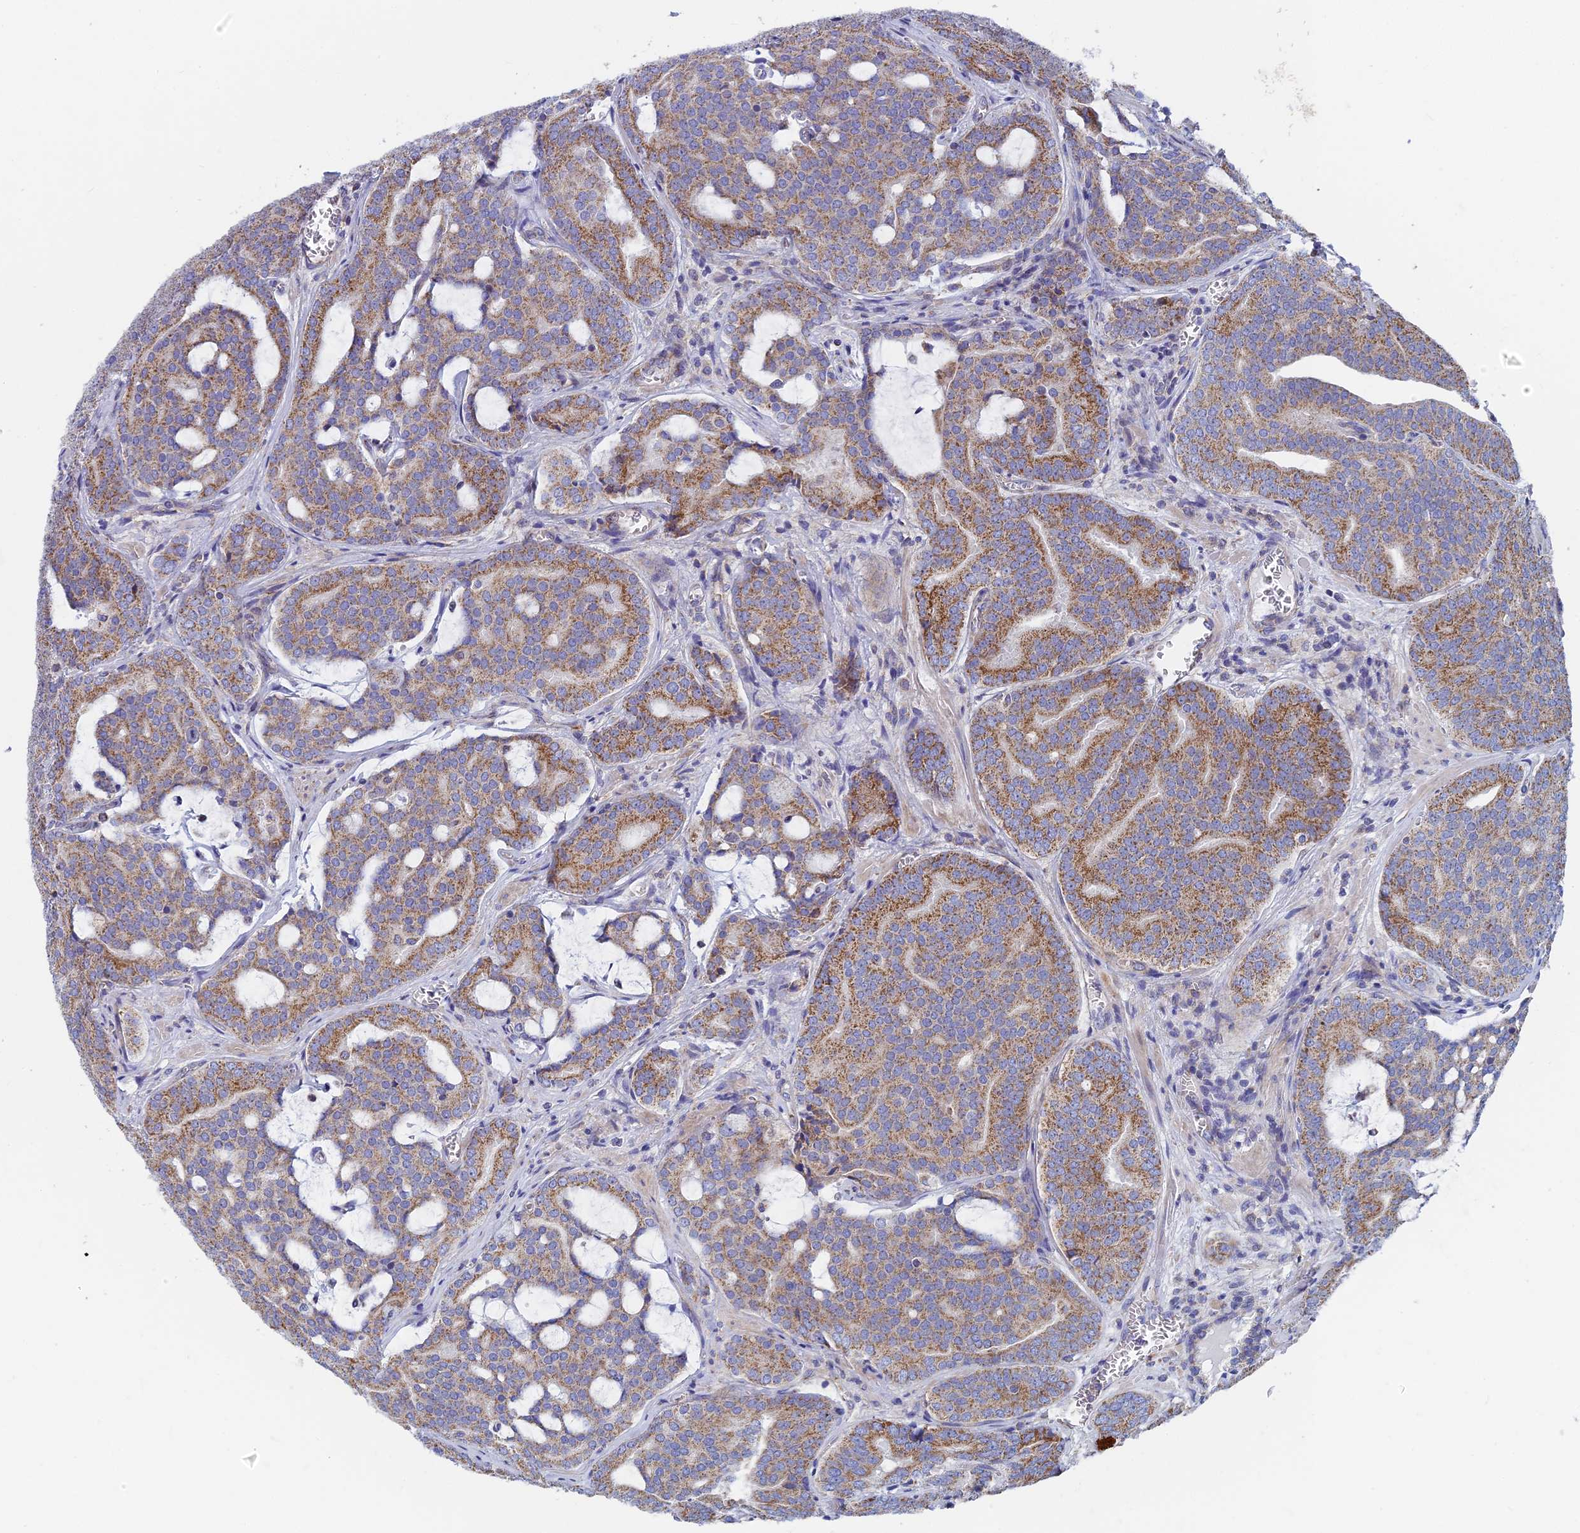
{"staining": {"intensity": "moderate", "quantity": ">75%", "location": "cytoplasmic/membranous"}, "tissue": "prostate cancer", "cell_type": "Tumor cells", "image_type": "cancer", "snomed": [{"axis": "morphology", "description": "Adenocarcinoma, High grade"}, {"axis": "topography", "description": "Prostate"}], "caption": "DAB (3,3'-diaminobenzidine) immunohistochemical staining of human prostate cancer (adenocarcinoma (high-grade)) reveals moderate cytoplasmic/membranous protein staining in about >75% of tumor cells.", "gene": "MRPS9", "patient": {"sex": "male", "age": 55}}